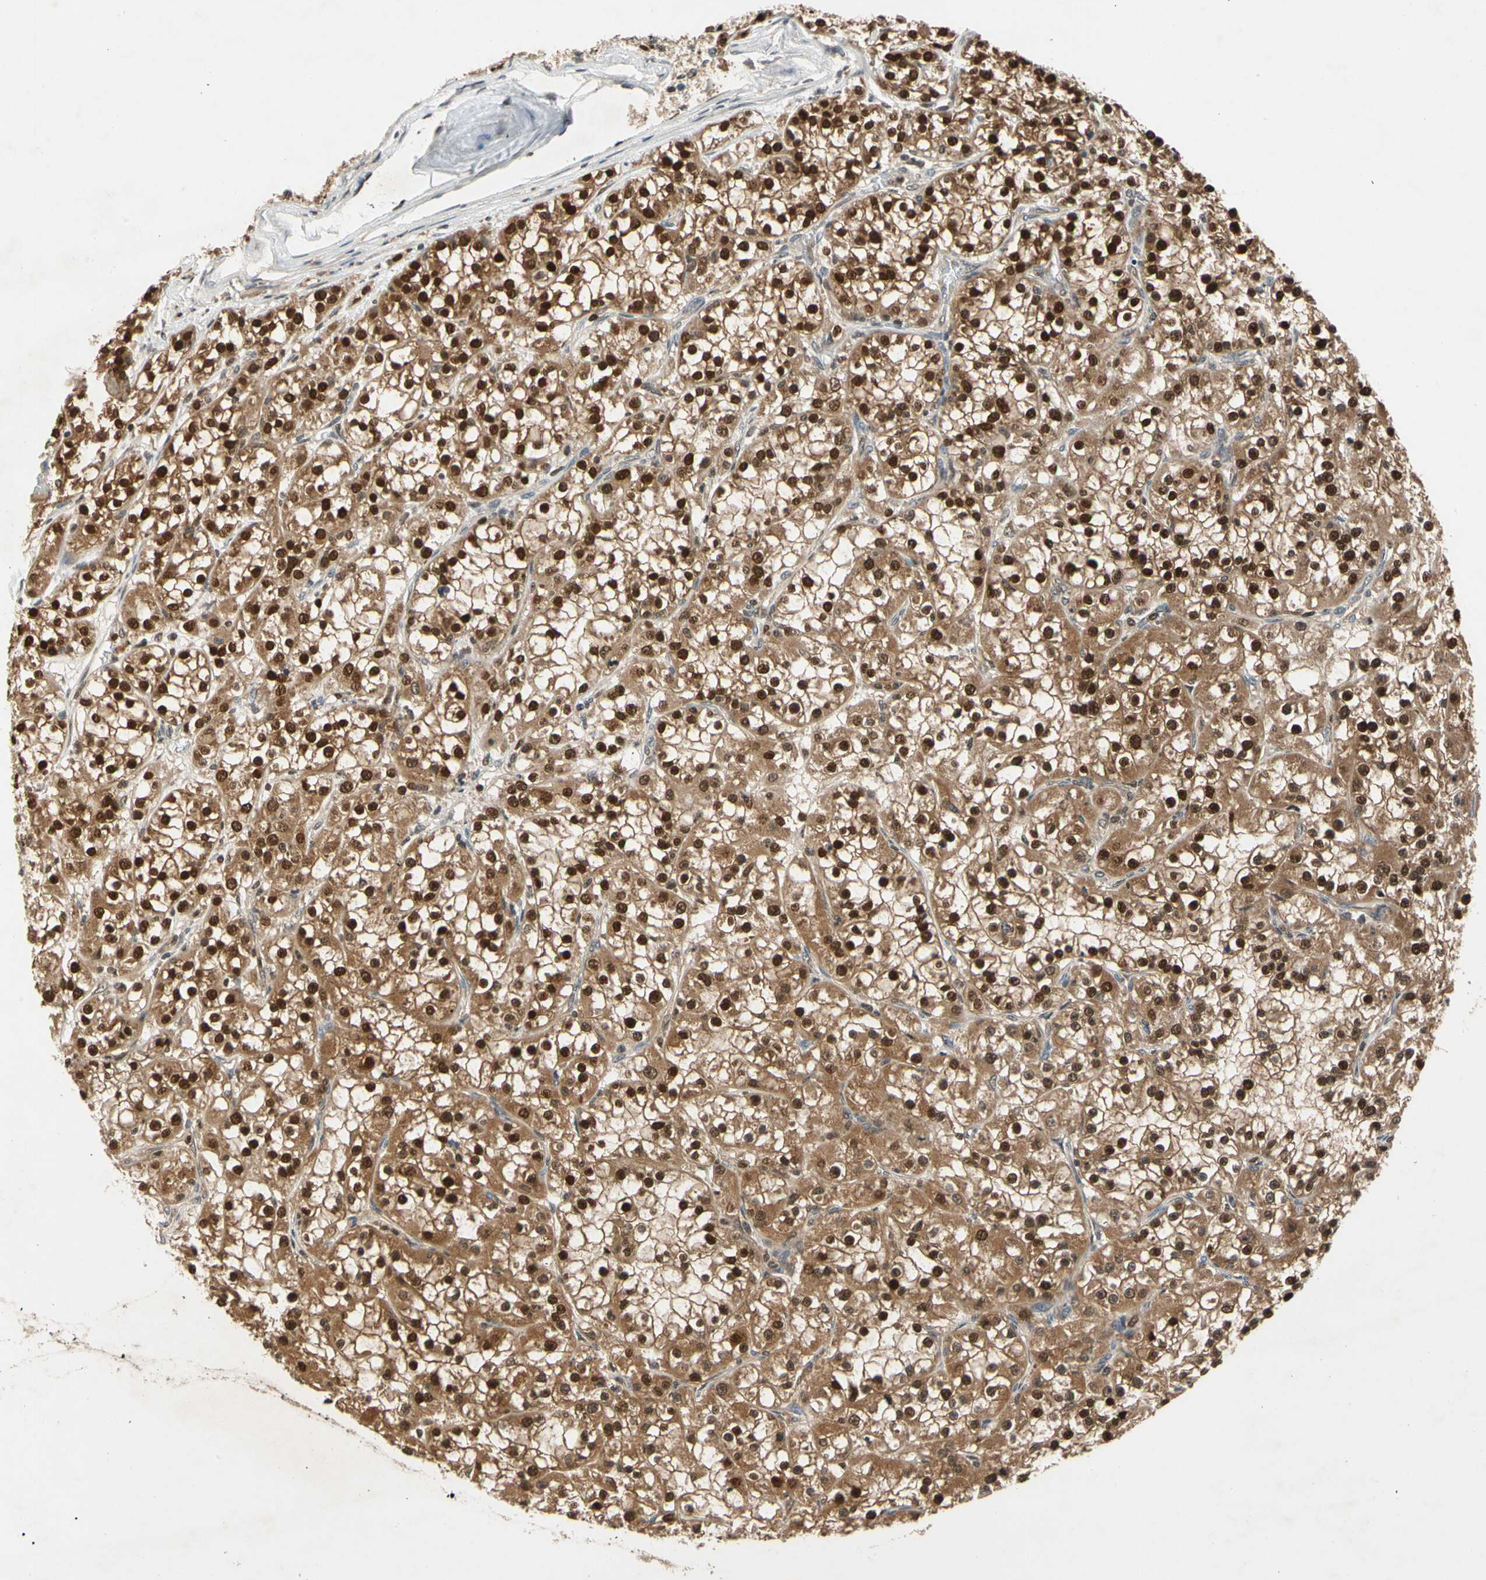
{"staining": {"intensity": "strong", "quantity": ">75%", "location": "cytoplasmic/membranous,nuclear"}, "tissue": "renal cancer", "cell_type": "Tumor cells", "image_type": "cancer", "snomed": [{"axis": "morphology", "description": "Adenocarcinoma, NOS"}, {"axis": "topography", "description": "Kidney"}], "caption": "A photomicrograph of renal adenocarcinoma stained for a protein displays strong cytoplasmic/membranous and nuclear brown staining in tumor cells. Immunohistochemistry (ihc) stains the protein in brown and the nuclei are stained blue.", "gene": "GSR", "patient": {"sex": "female", "age": 52}}